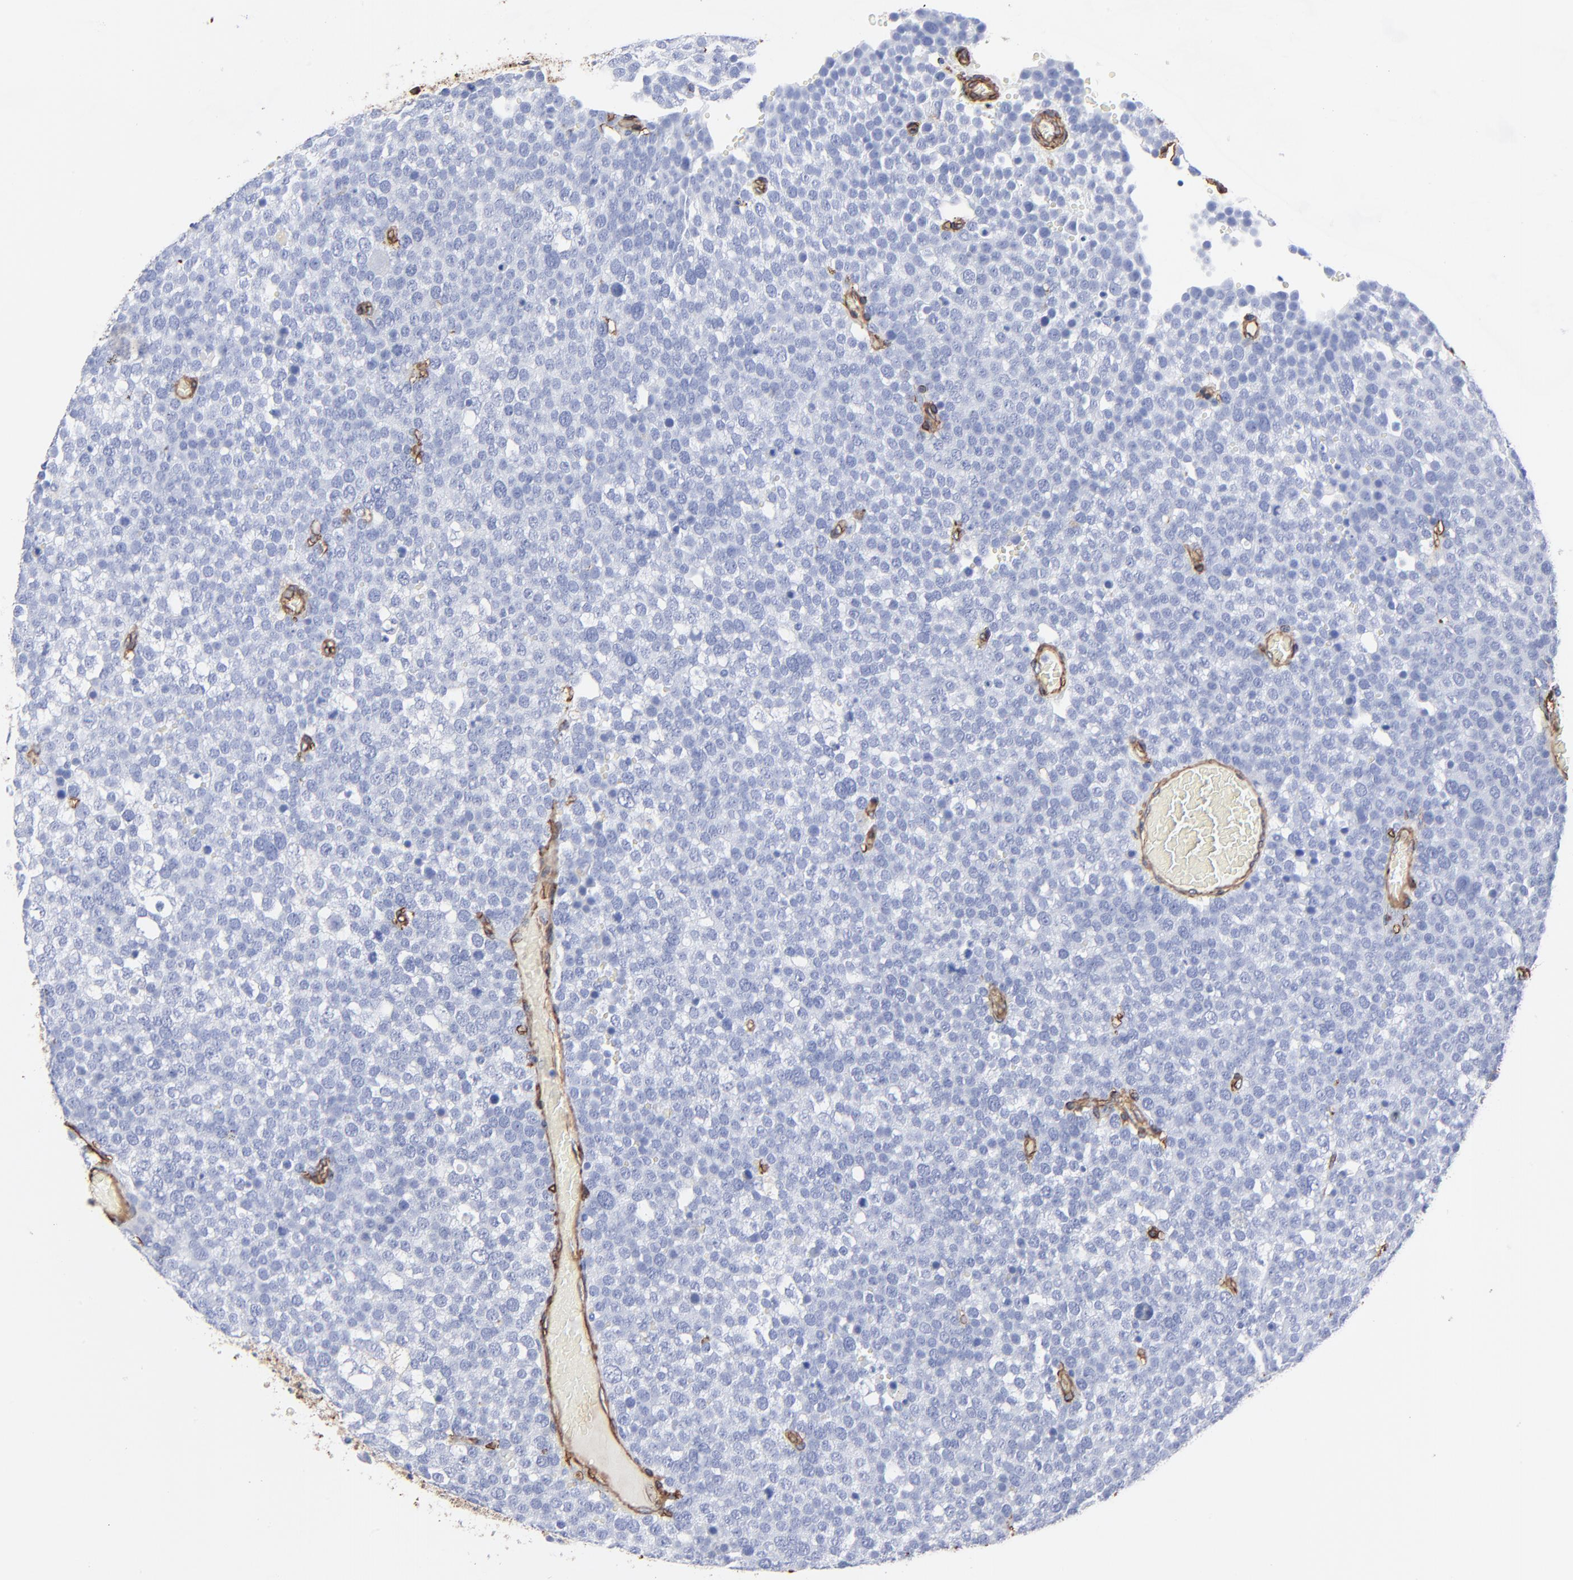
{"staining": {"intensity": "negative", "quantity": "none", "location": "none"}, "tissue": "testis cancer", "cell_type": "Tumor cells", "image_type": "cancer", "snomed": [{"axis": "morphology", "description": "Seminoma, NOS"}, {"axis": "topography", "description": "Testis"}], "caption": "This is an immunohistochemistry (IHC) photomicrograph of human testis seminoma. There is no expression in tumor cells.", "gene": "CAV1", "patient": {"sex": "male", "age": 71}}